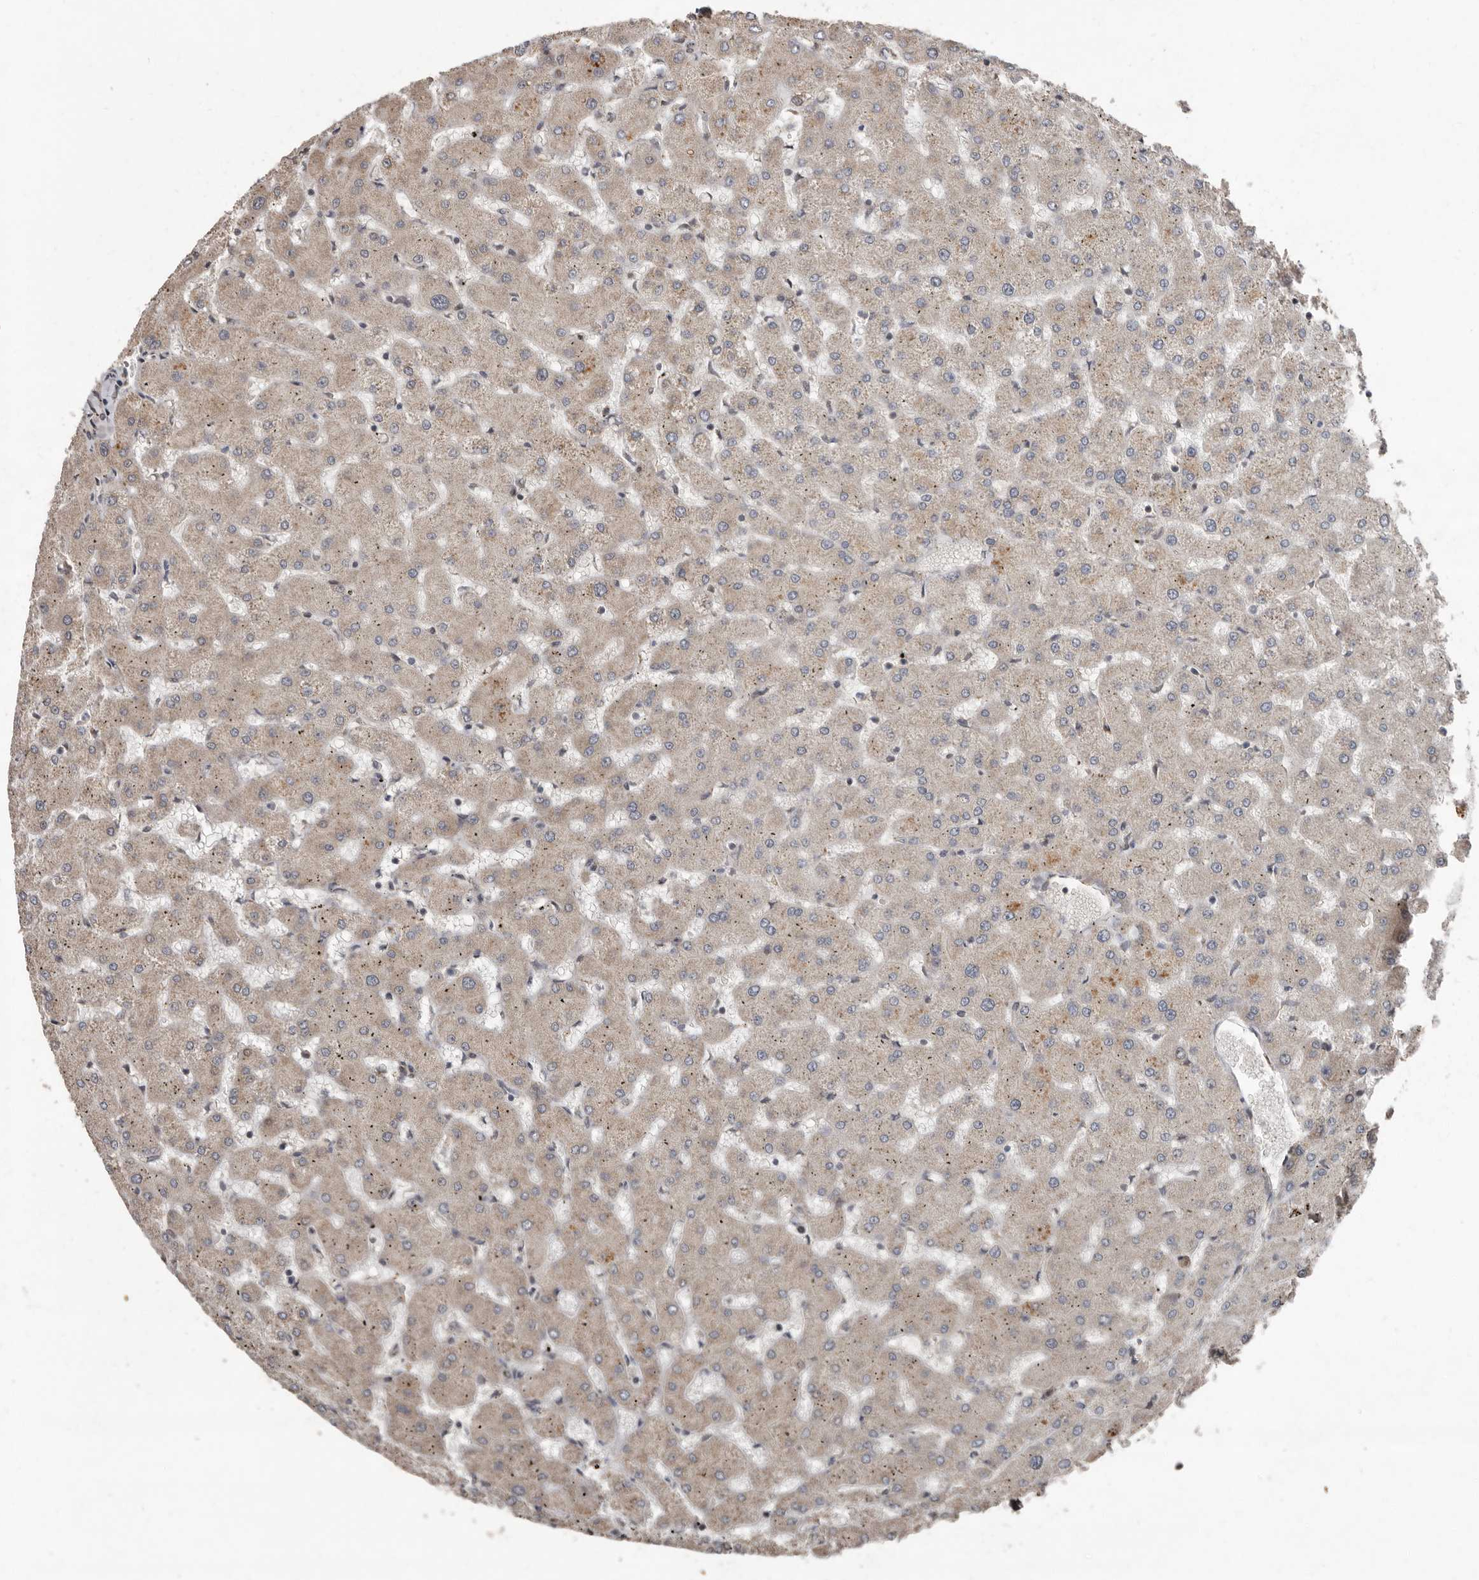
{"staining": {"intensity": "weak", "quantity": ">75%", "location": "cytoplasmic/membranous,nuclear"}, "tissue": "liver", "cell_type": "Cholangiocytes", "image_type": "normal", "snomed": [{"axis": "morphology", "description": "Normal tissue, NOS"}, {"axis": "topography", "description": "Liver"}], "caption": "The immunohistochemical stain highlights weak cytoplasmic/membranous,nuclear positivity in cholangiocytes of unremarkable liver. Nuclei are stained in blue.", "gene": "LRGUK", "patient": {"sex": "female", "age": 63}}